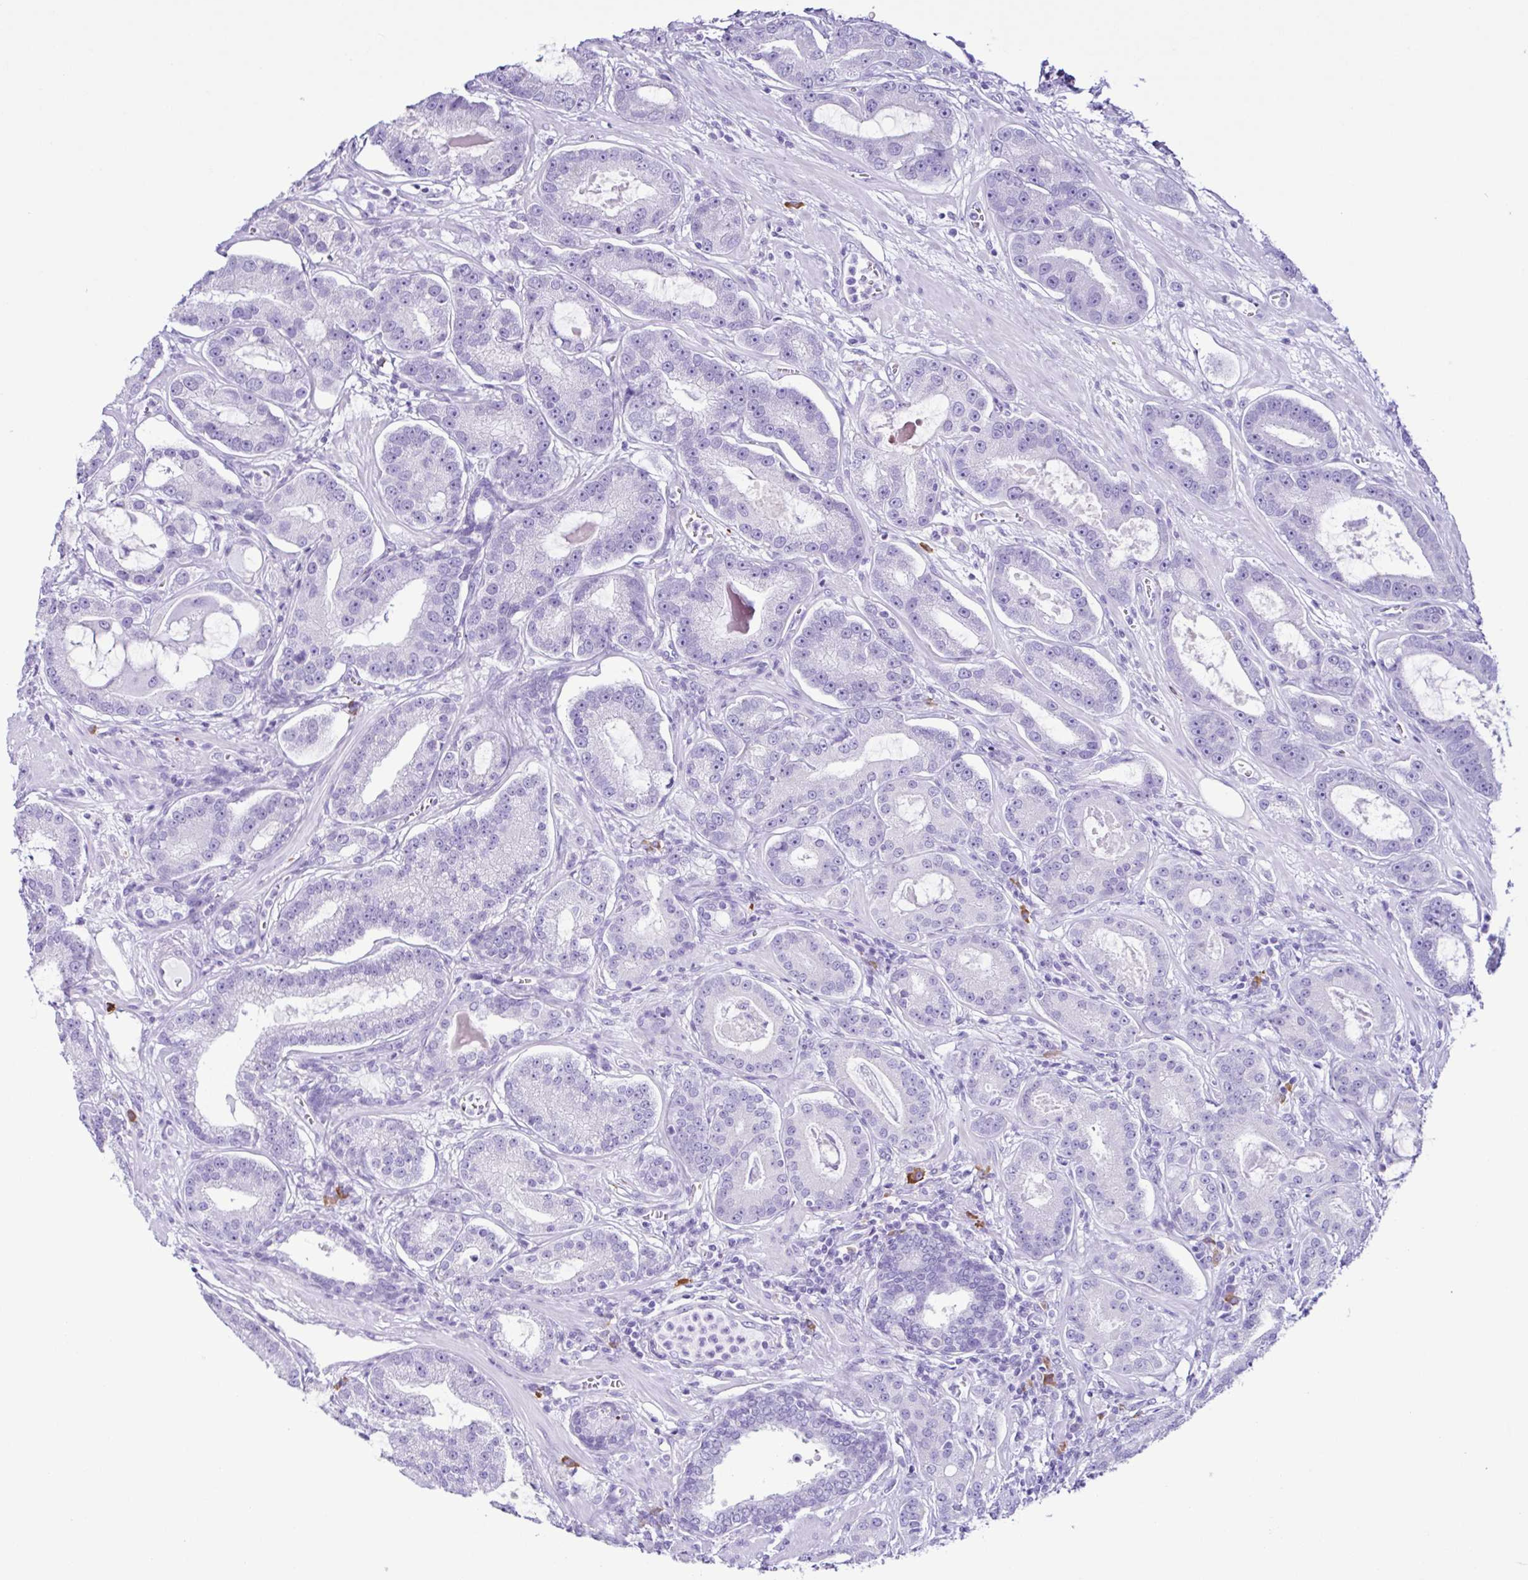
{"staining": {"intensity": "negative", "quantity": "none", "location": "none"}, "tissue": "prostate cancer", "cell_type": "Tumor cells", "image_type": "cancer", "snomed": [{"axis": "morphology", "description": "Adenocarcinoma, High grade"}, {"axis": "topography", "description": "Prostate"}], "caption": "A histopathology image of adenocarcinoma (high-grade) (prostate) stained for a protein exhibits no brown staining in tumor cells.", "gene": "PIGF", "patient": {"sex": "male", "age": 65}}